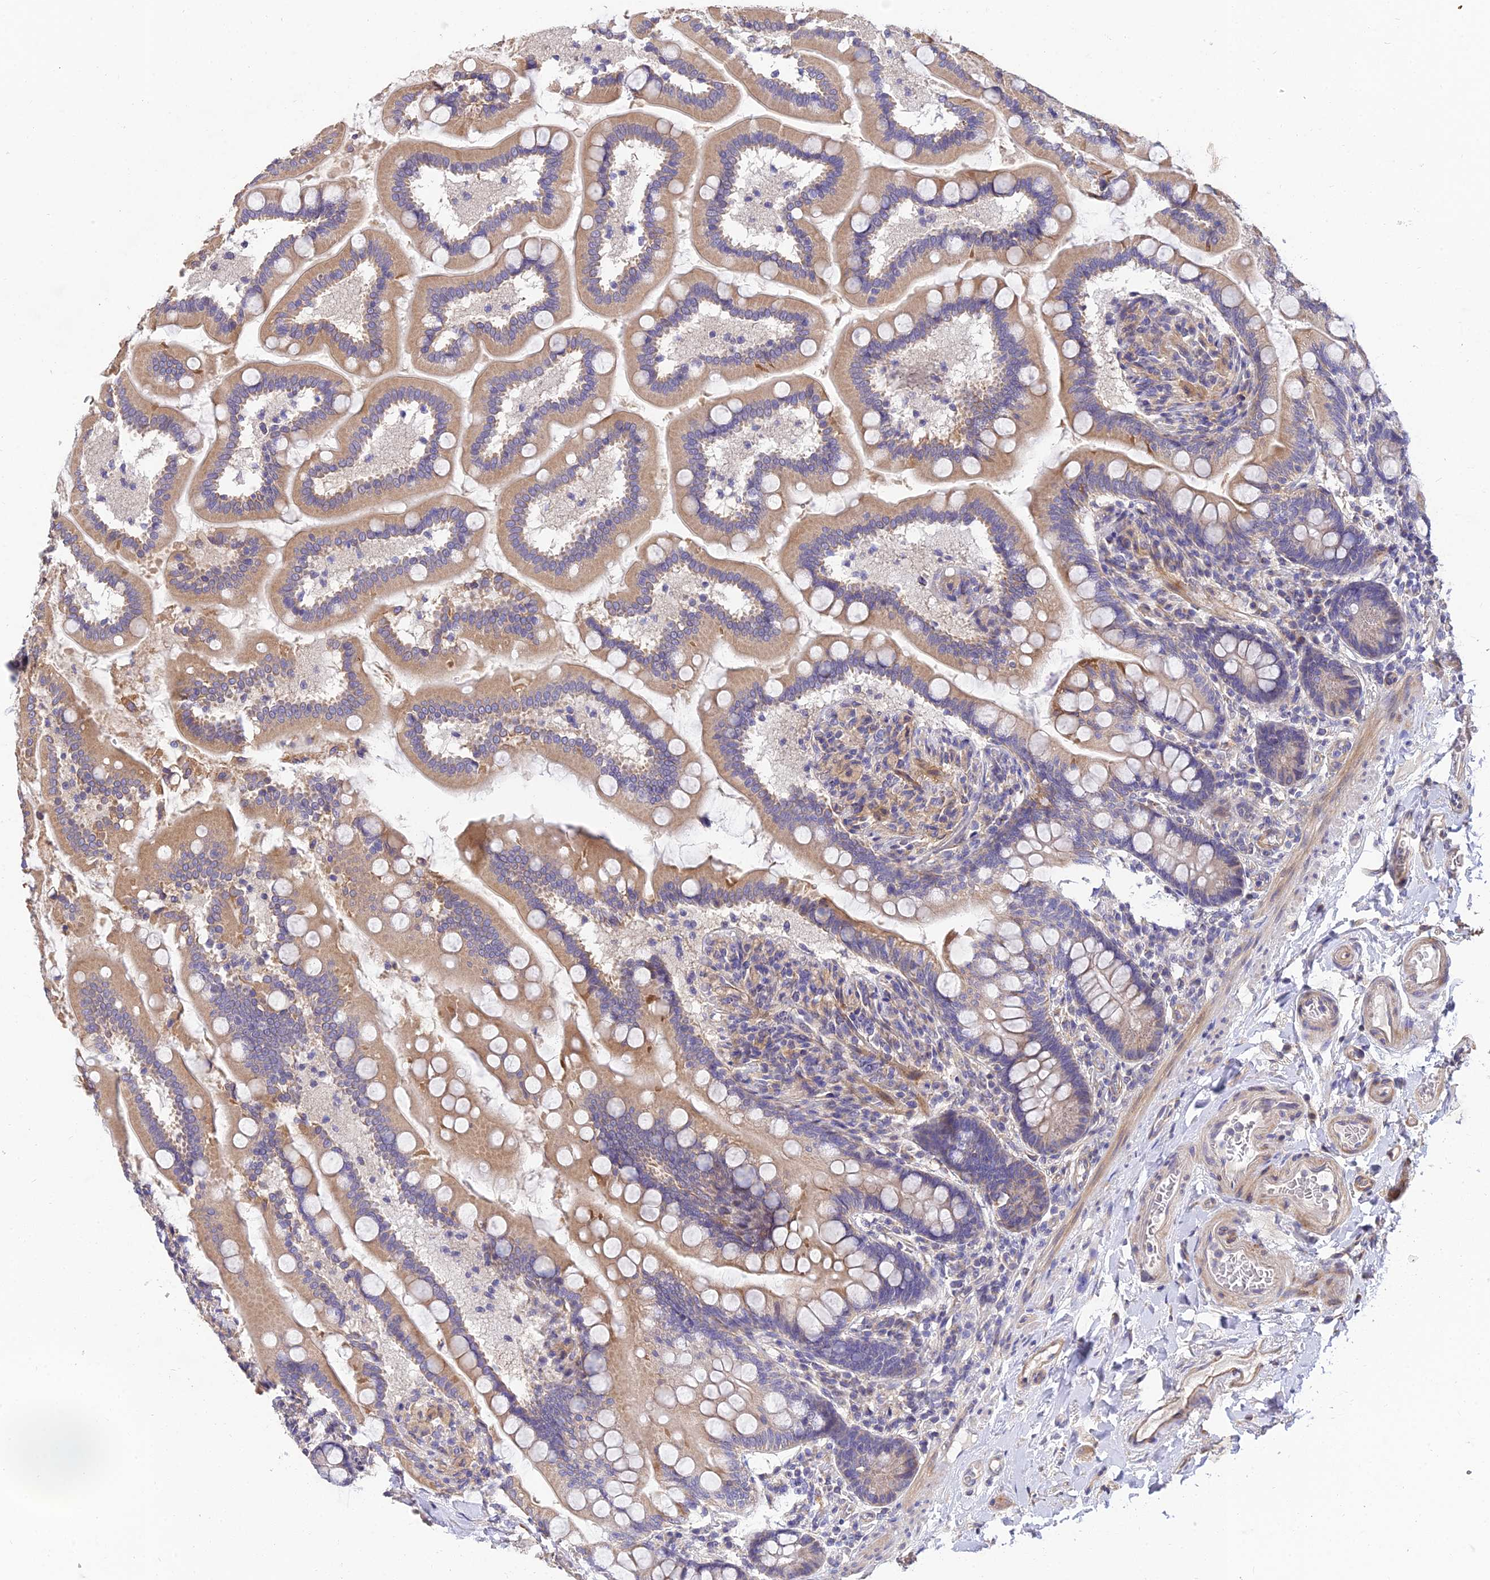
{"staining": {"intensity": "moderate", "quantity": ">75%", "location": "cytoplasmic/membranous"}, "tissue": "small intestine", "cell_type": "Glandular cells", "image_type": "normal", "snomed": [{"axis": "morphology", "description": "Normal tissue, NOS"}, {"axis": "topography", "description": "Small intestine"}], "caption": "Unremarkable small intestine shows moderate cytoplasmic/membranous positivity in approximately >75% of glandular cells, visualized by immunohistochemistry. (DAB IHC, brown staining for protein, blue staining for nuclei).", "gene": "ARL8A", "patient": {"sex": "female", "age": 64}}